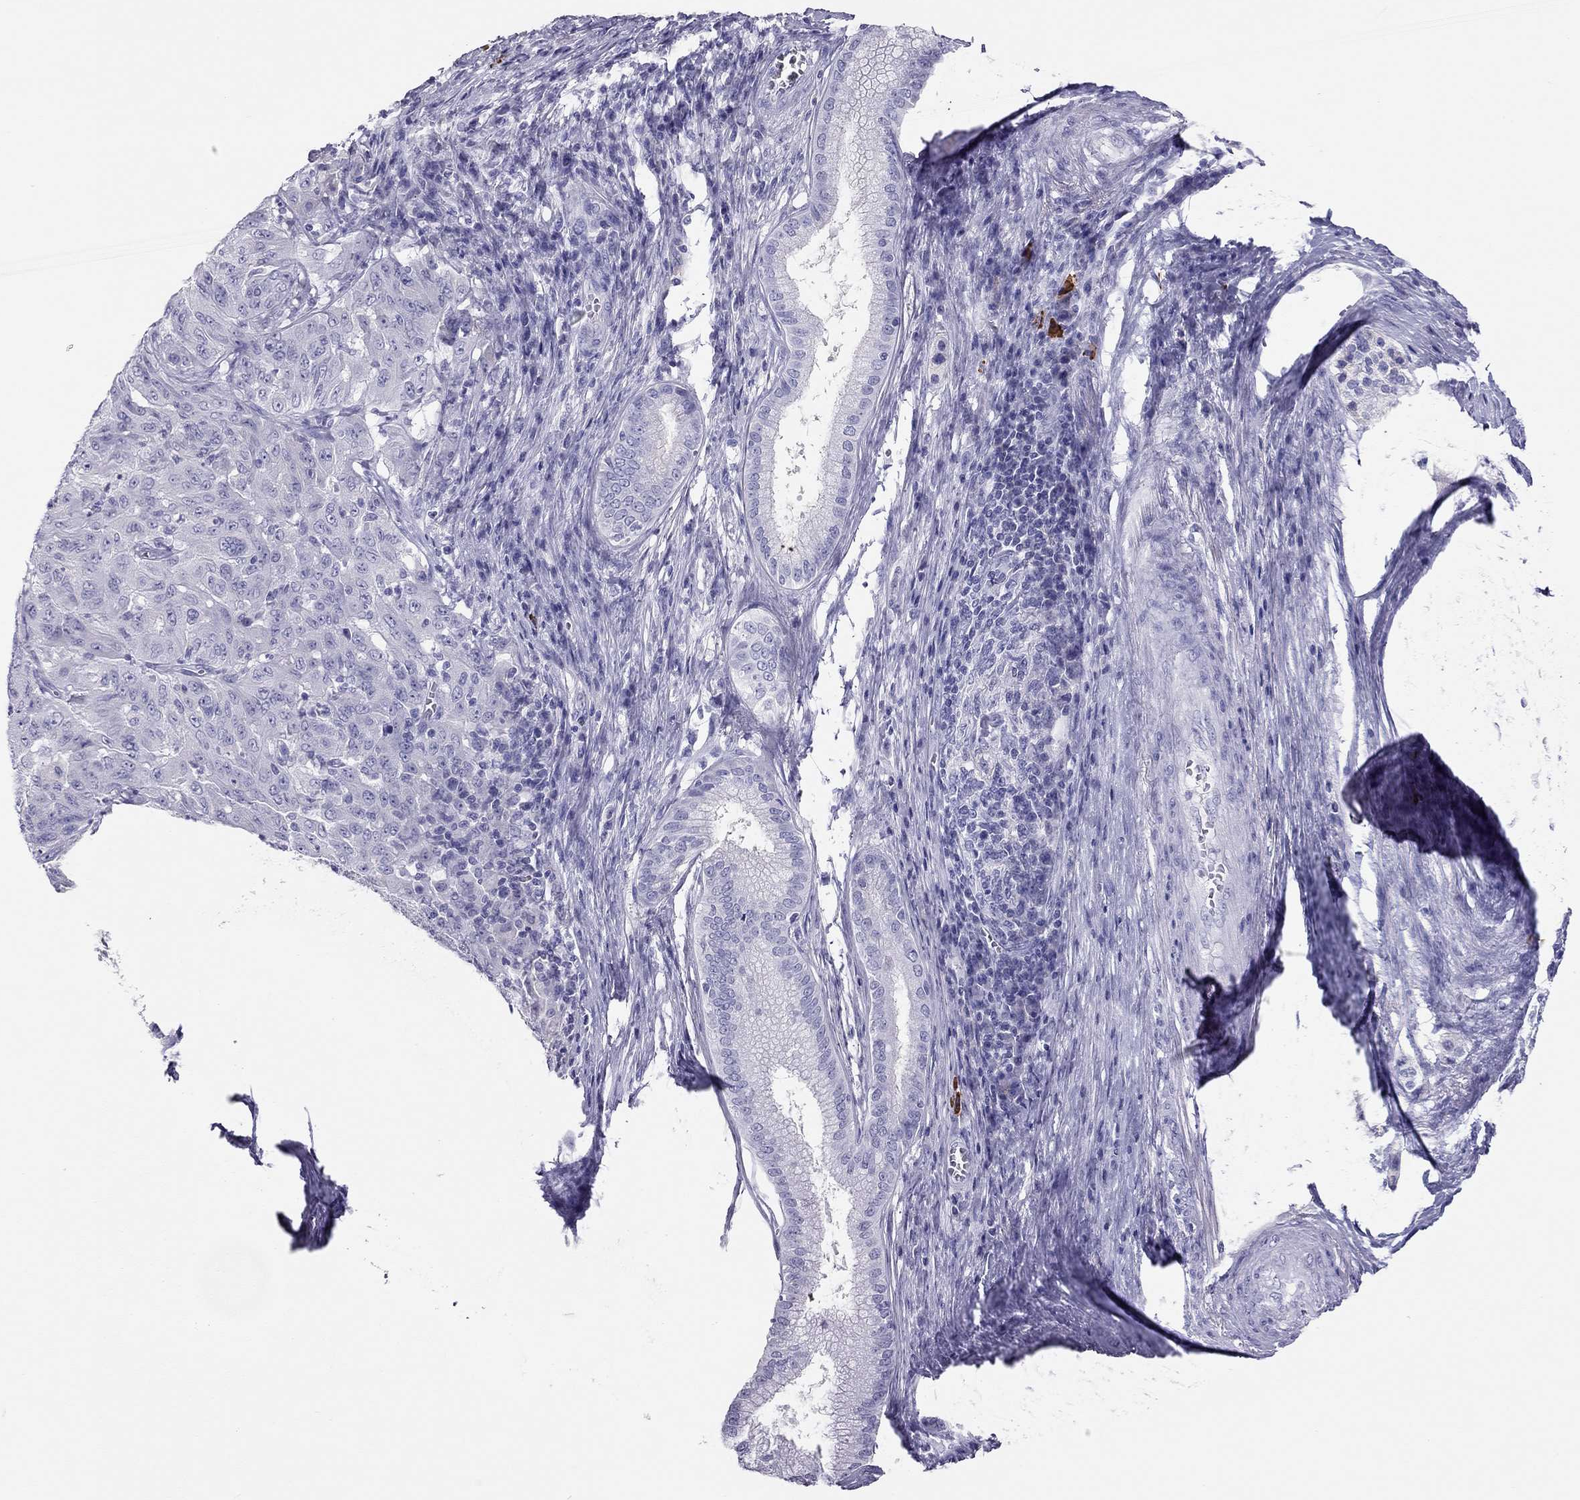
{"staining": {"intensity": "negative", "quantity": "none", "location": "none"}, "tissue": "pancreatic cancer", "cell_type": "Tumor cells", "image_type": "cancer", "snomed": [{"axis": "morphology", "description": "Adenocarcinoma, NOS"}, {"axis": "topography", "description": "Pancreas"}], "caption": "The IHC photomicrograph has no significant staining in tumor cells of adenocarcinoma (pancreatic) tissue.", "gene": "KLRG1", "patient": {"sex": "male", "age": 63}}